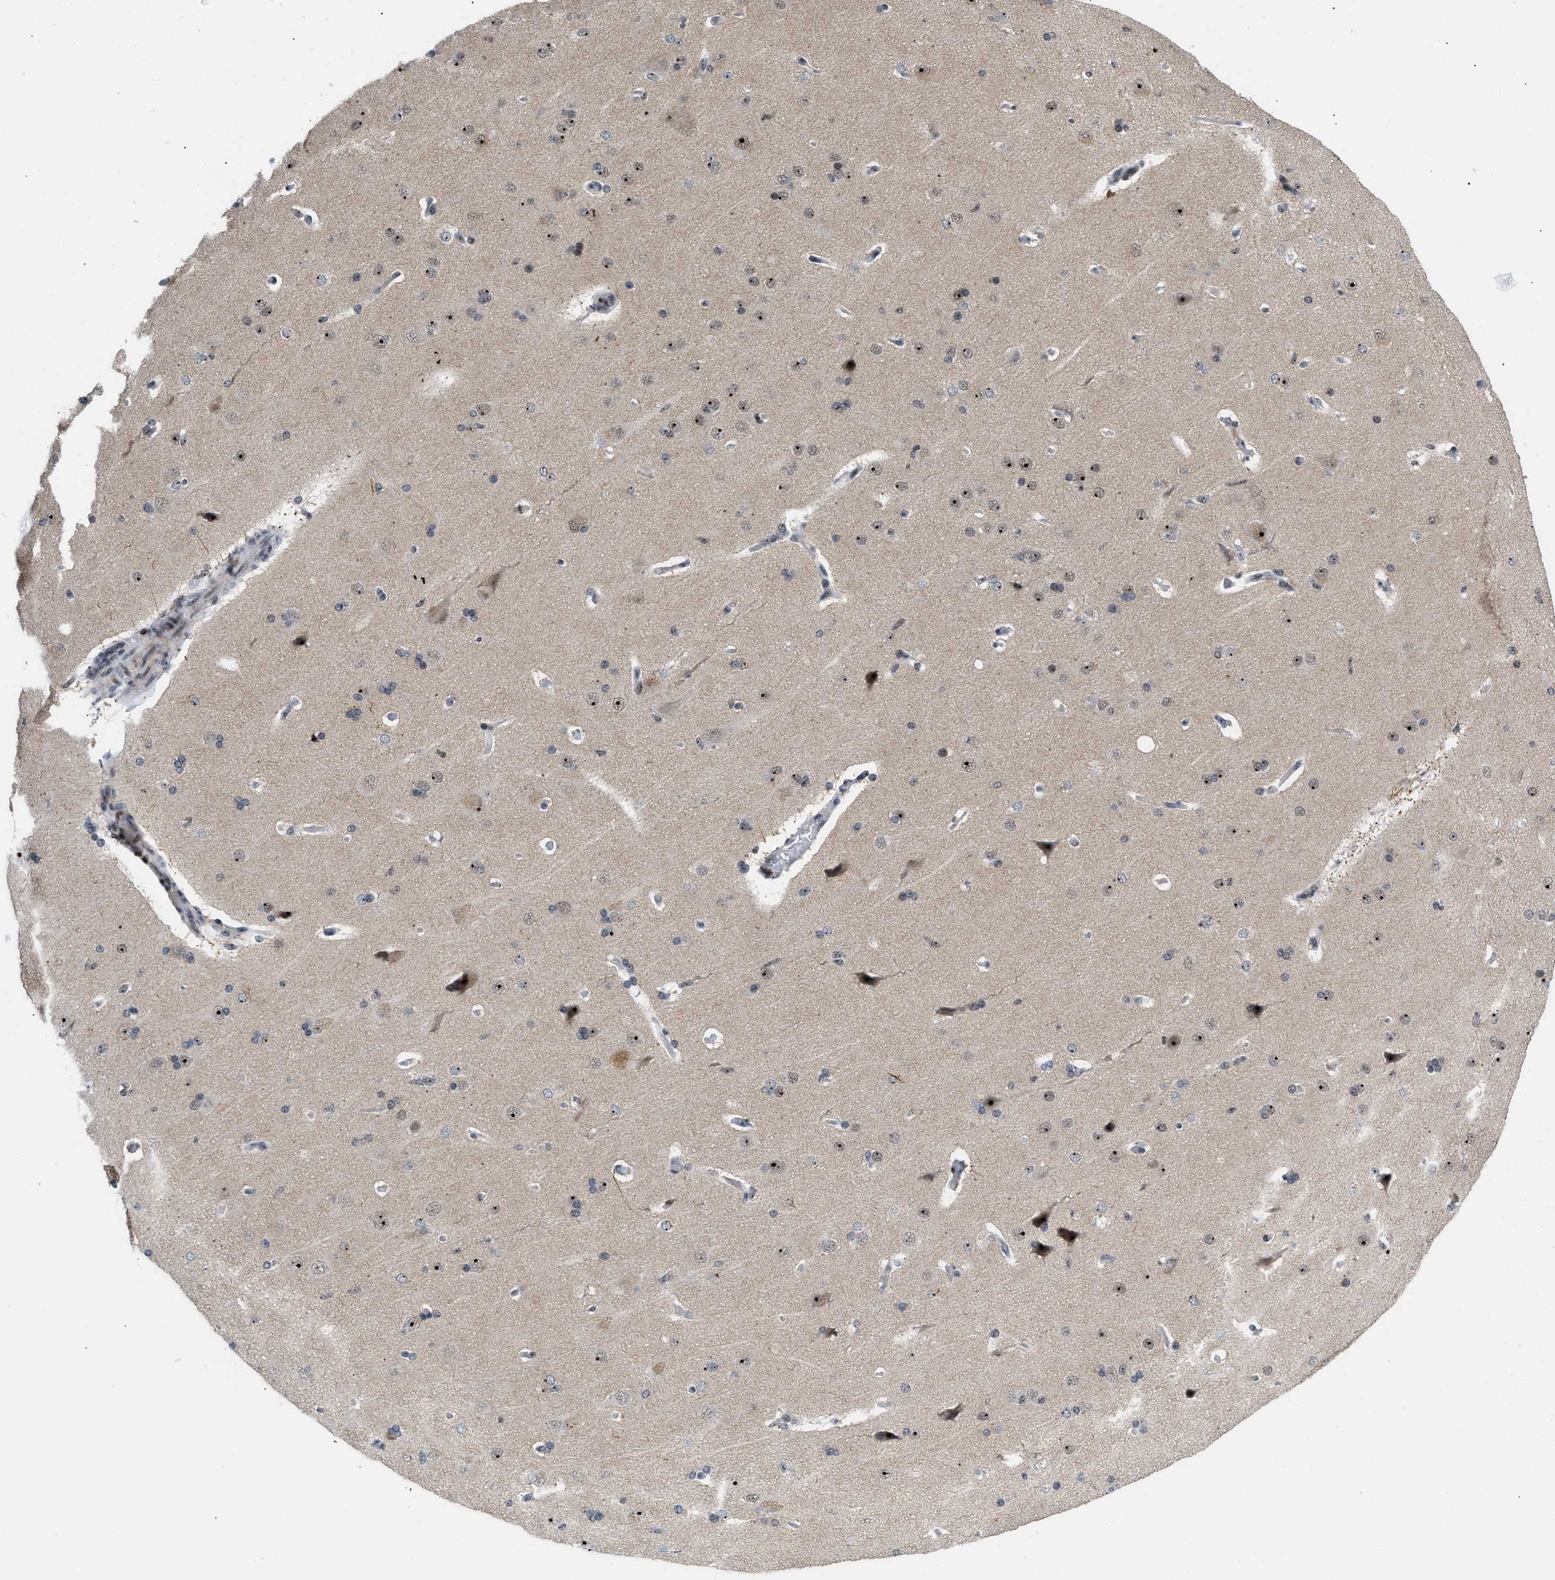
{"staining": {"intensity": "moderate", "quantity": "<25%", "location": "nuclear"}, "tissue": "cerebral cortex", "cell_type": "Endothelial cells", "image_type": "normal", "snomed": [{"axis": "morphology", "description": "Normal tissue, NOS"}, {"axis": "topography", "description": "Cerebral cortex"}], "caption": "There is low levels of moderate nuclear expression in endothelial cells of unremarkable cerebral cortex, as demonstrated by immunohistochemical staining (brown color).", "gene": "NOP58", "patient": {"sex": "male", "age": 62}}